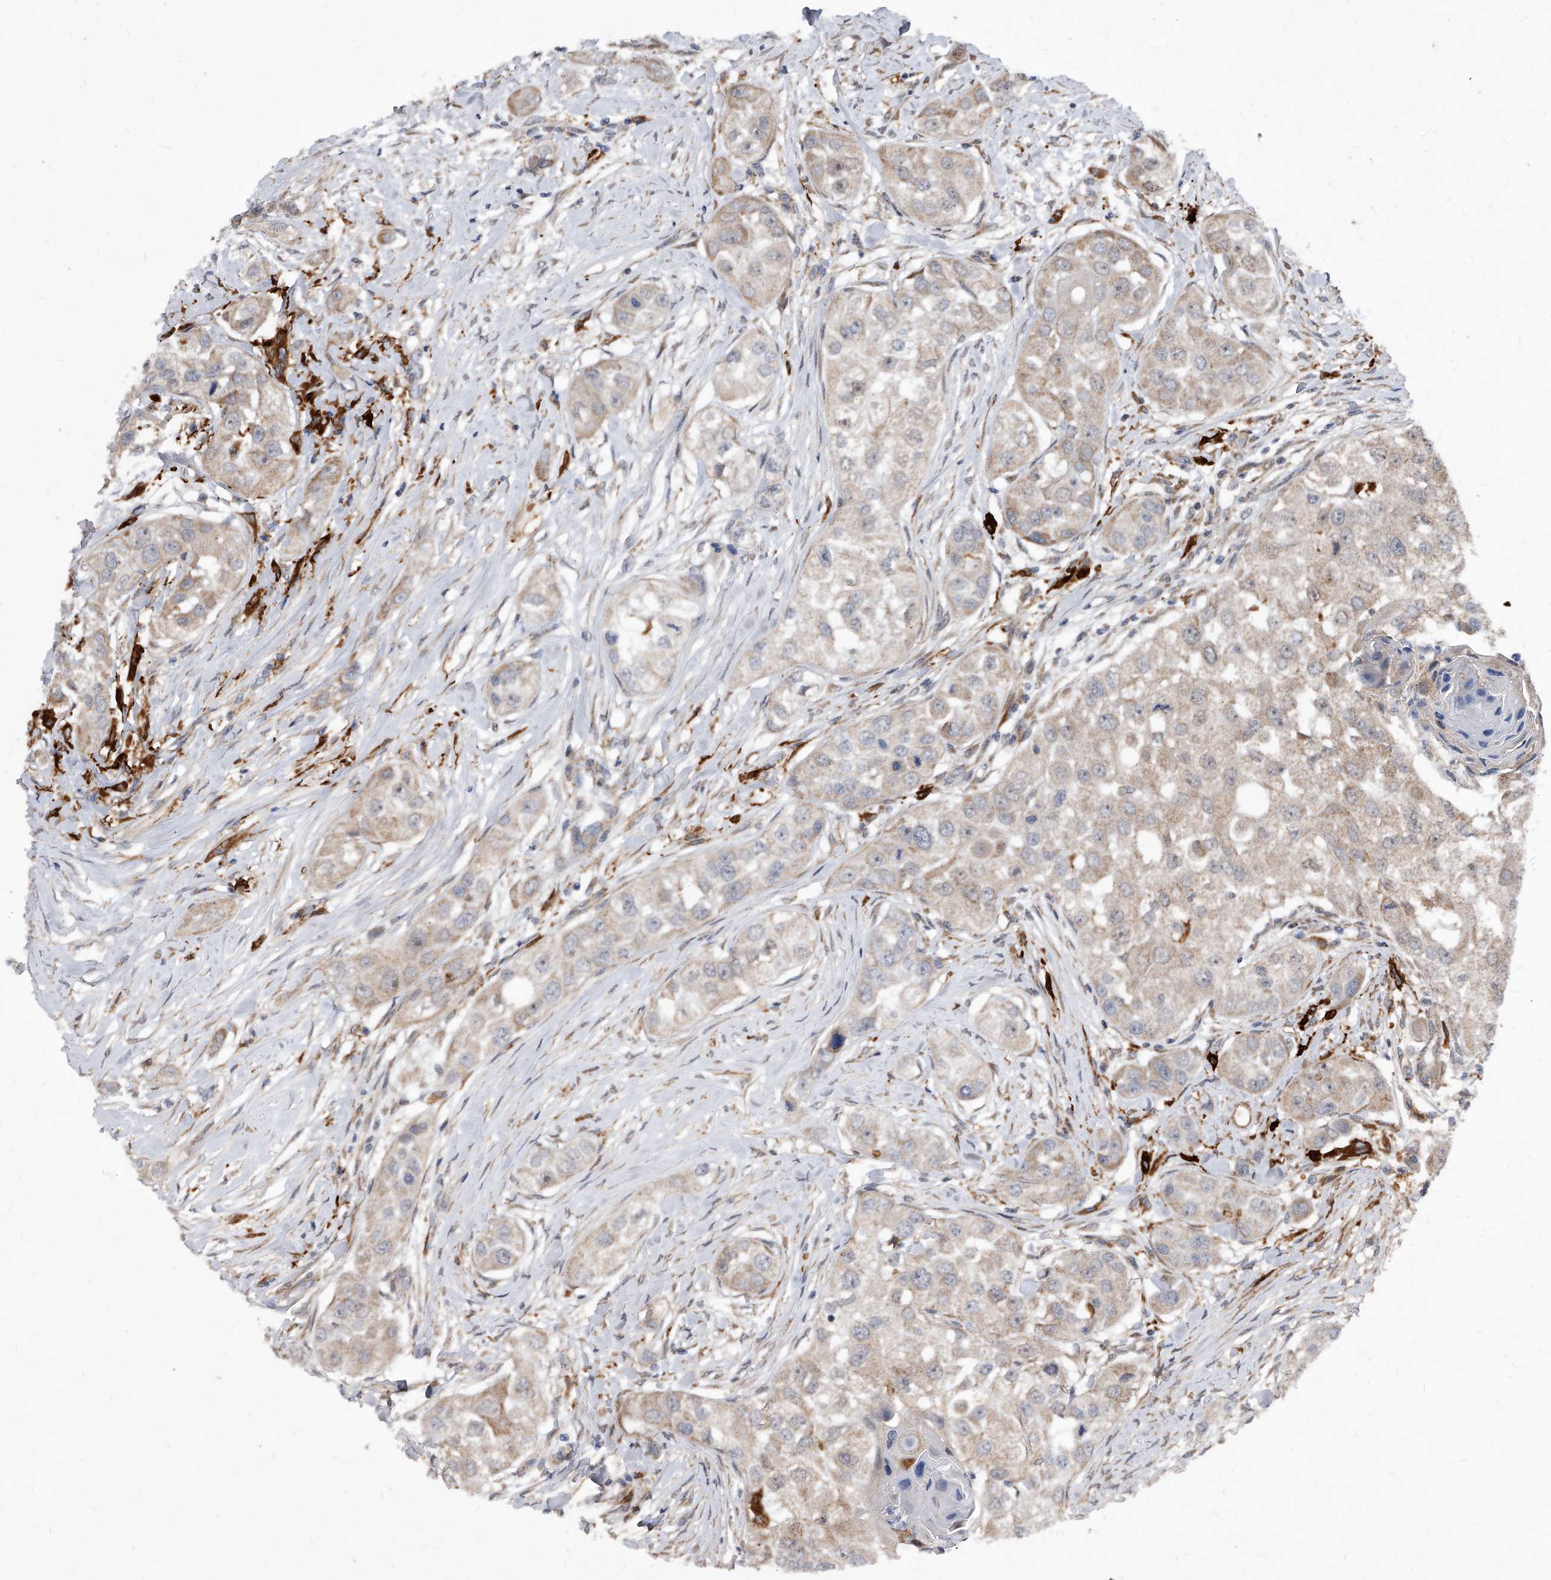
{"staining": {"intensity": "weak", "quantity": "<25%", "location": "cytoplasmic/membranous"}, "tissue": "head and neck cancer", "cell_type": "Tumor cells", "image_type": "cancer", "snomed": [{"axis": "morphology", "description": "Normal tissue, NOS"}, {"axis": "morphology", "description": "Squamous cell carcinoma, NOS"}, {"axis": "topography", "description": "Skeletal muscle"}, {"axis": "topography", "description": "Head-Neck"}], "caption": "DAB immunohistochemical staining of human head and neck cancer shows no significant expression in tumor cells. (Brightfield microscopy of DAB IHC at high magnification).", "gene": "SOBP", "patient": {"sex": "male", "age": 51}}